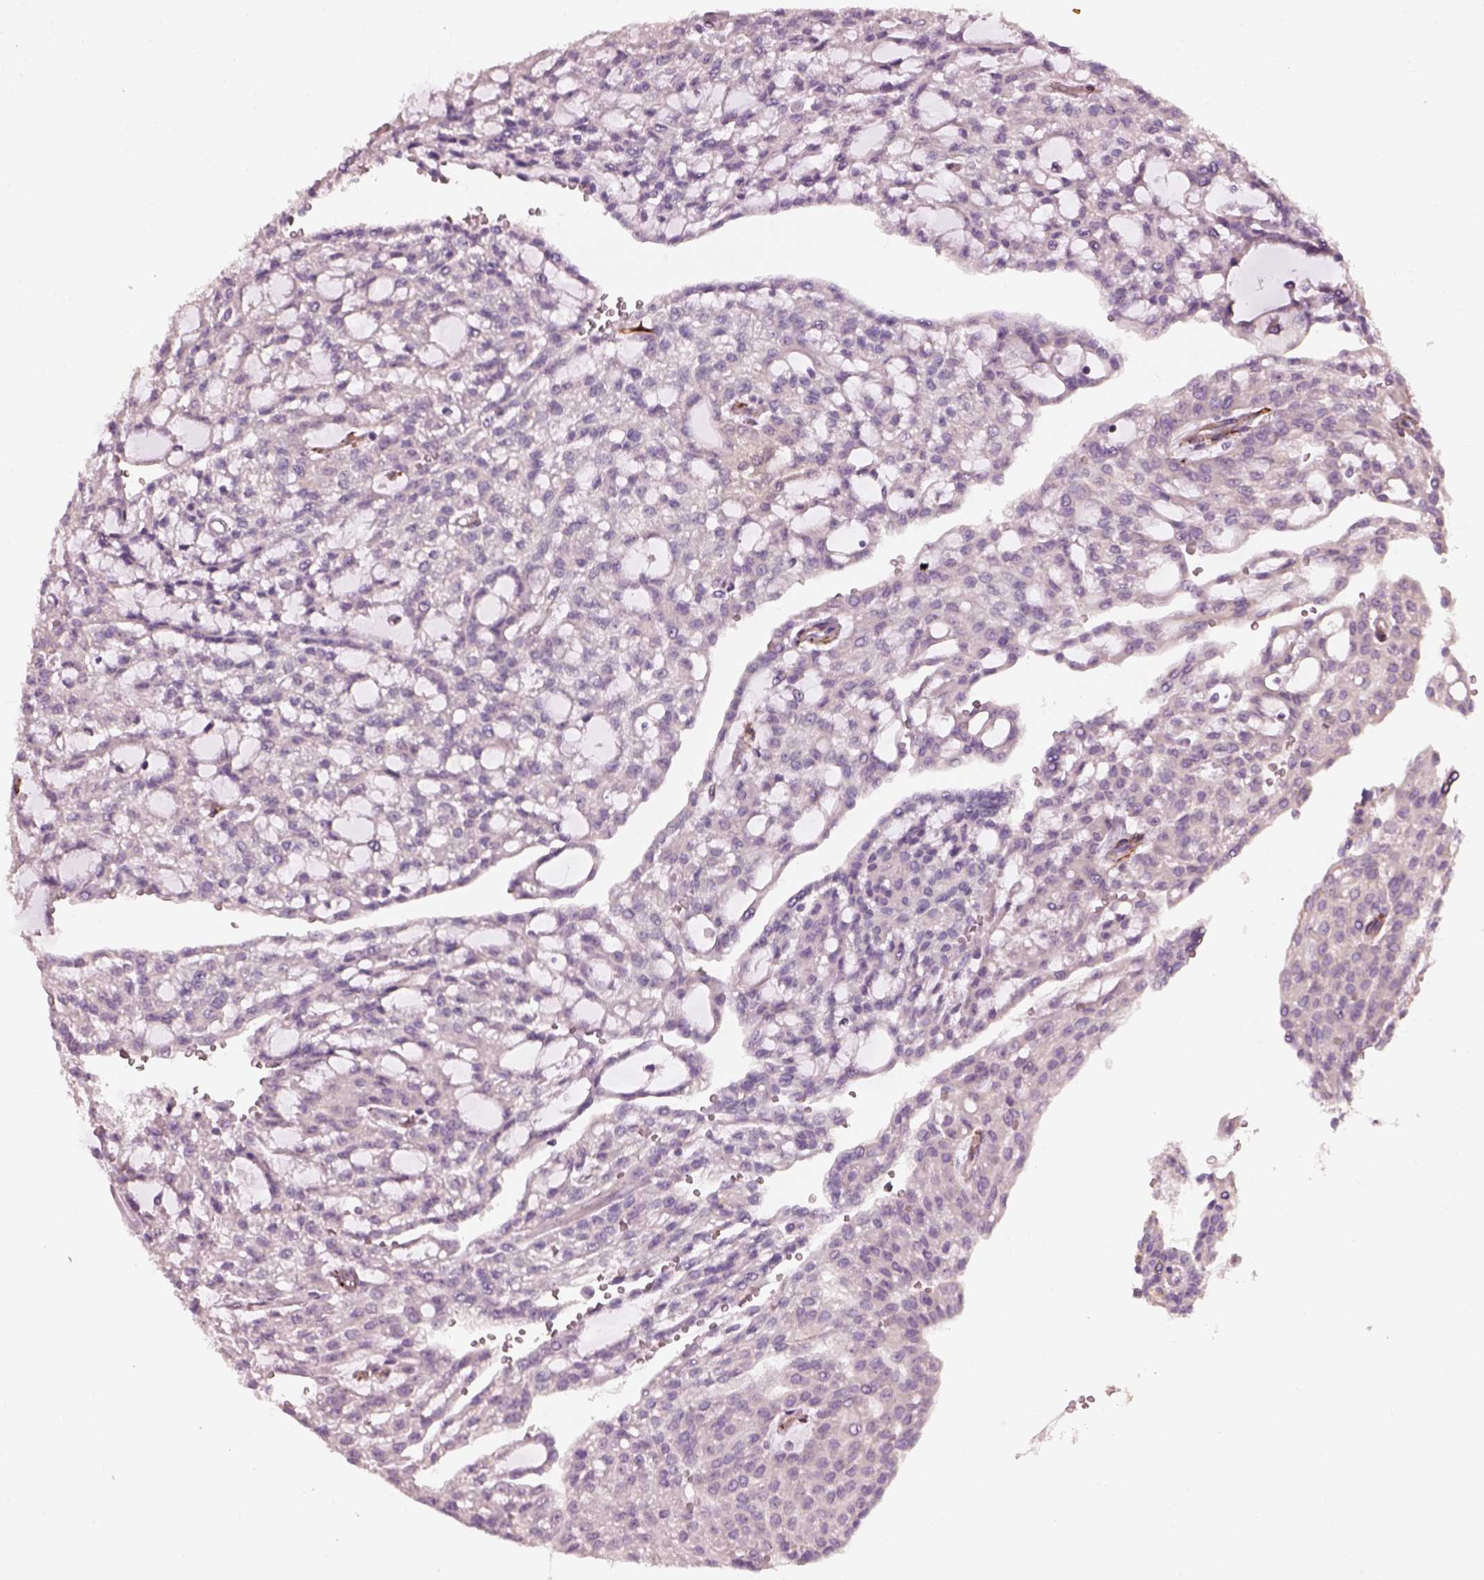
{"staining": {"intensity": "negative", "quantity": "none", "location": "none"}, "tissue": "renal cancer", "cell_type": "Tumor cells", "image_type": "cancer", "snomed": [{"axis": "morphology", "description": "Adenocarcinoma, NOS"}, {"axis": "topography", "description": "Kidney"}], "caption": "Renal cancer was stained to show a protein in brown. There is no significant expression in tumor cells.", "gene": "PRKCZ", "patient": {"sex": "male", "age": 63}}